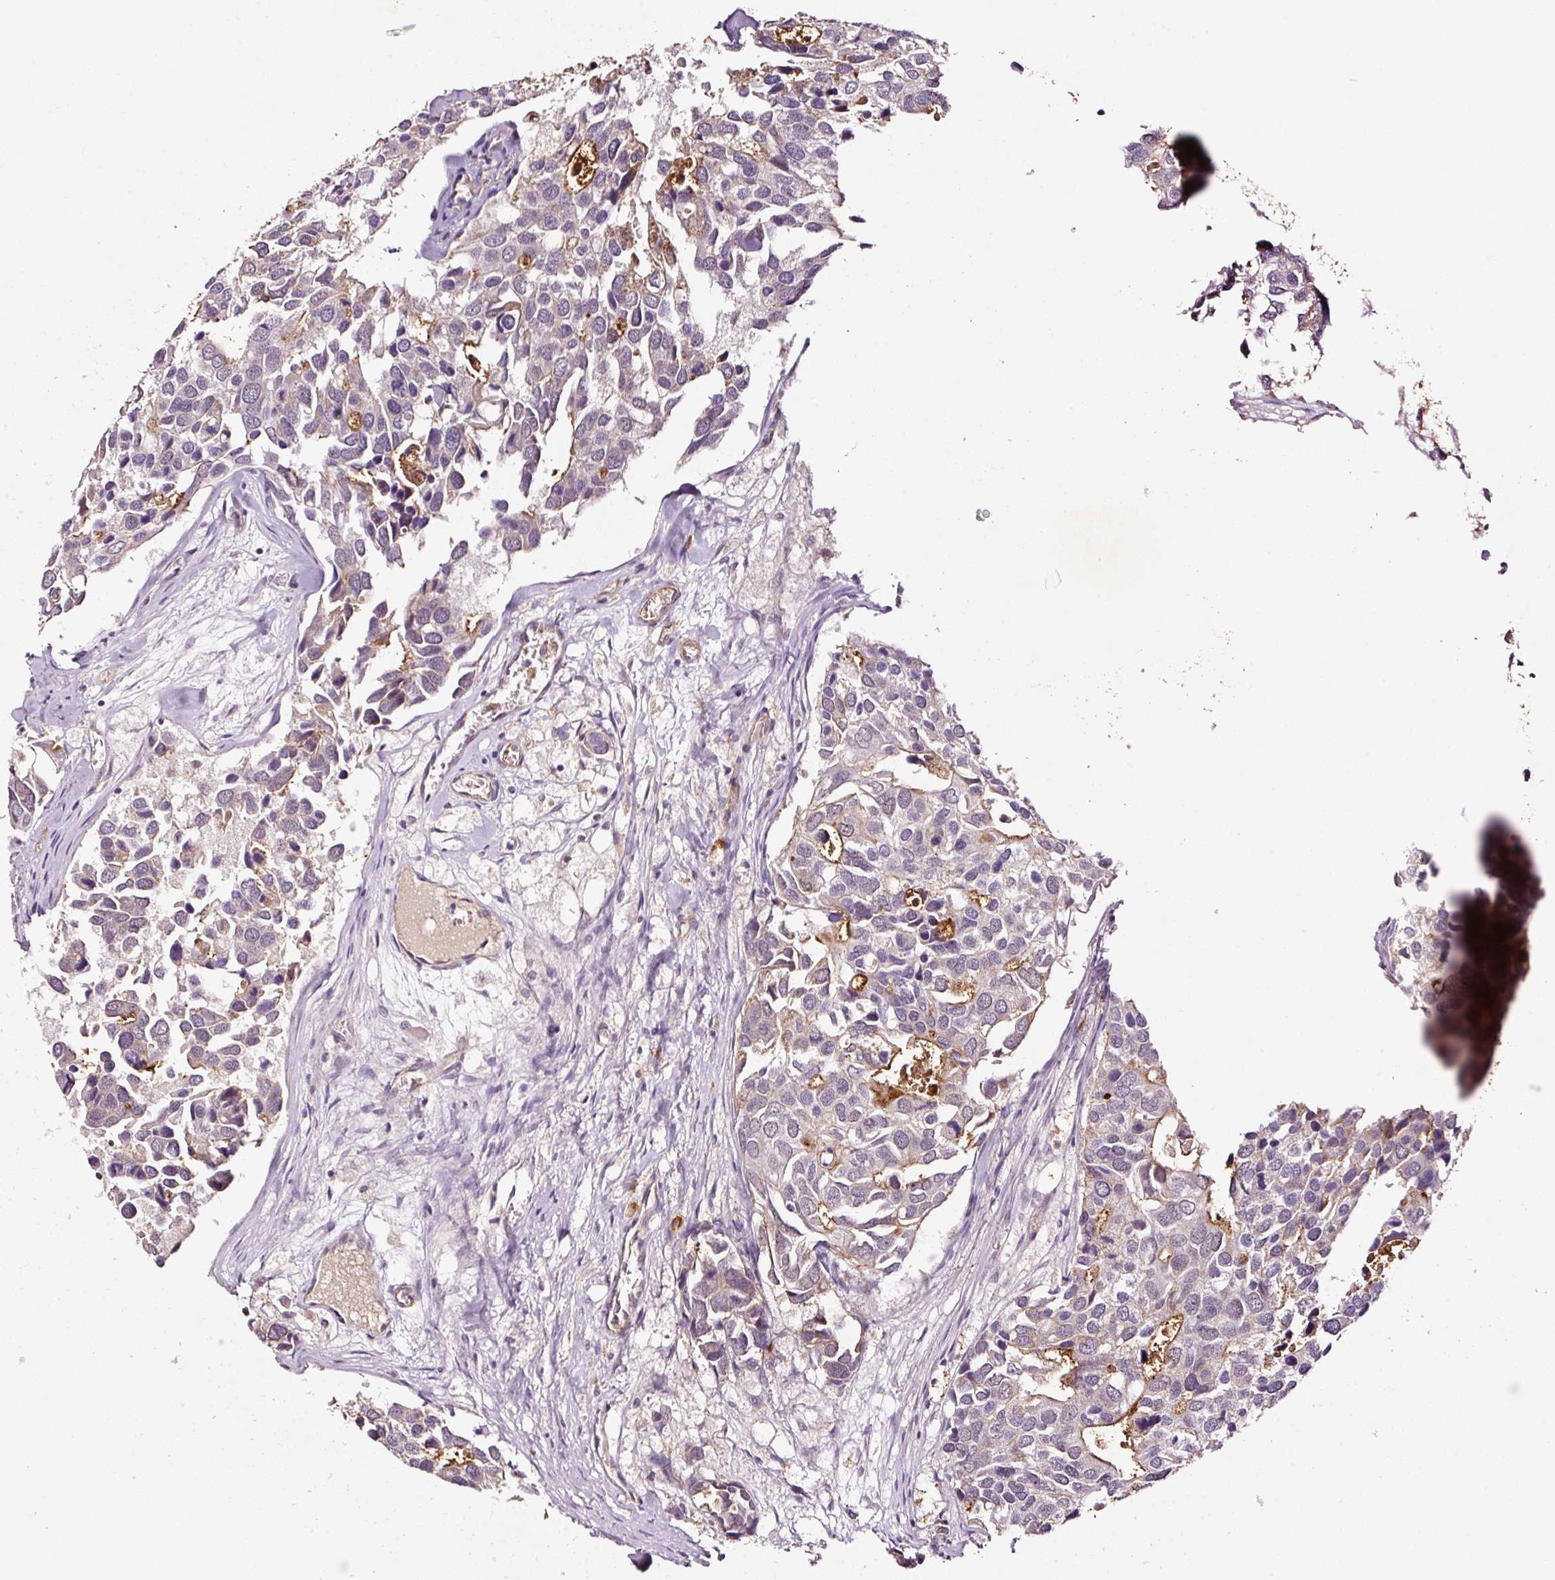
{"staining": {"intensity": "negative", "quantity": "none", "location": "none"}, "tissue": "breast cancer", "cell_type": "Tumor cells", "image_type": "cancer", "snomed": [{"axis": "morphology", "description": "Duct carcinoma"}, {"axis": "topography", "description": "Breast"}], "caption": "Tumor cells are negative for brown protein staining in breast cancer (intraductal carcinoma).", "gene": "ABCB4", "patient": {"sex": "female", "age": 83}}